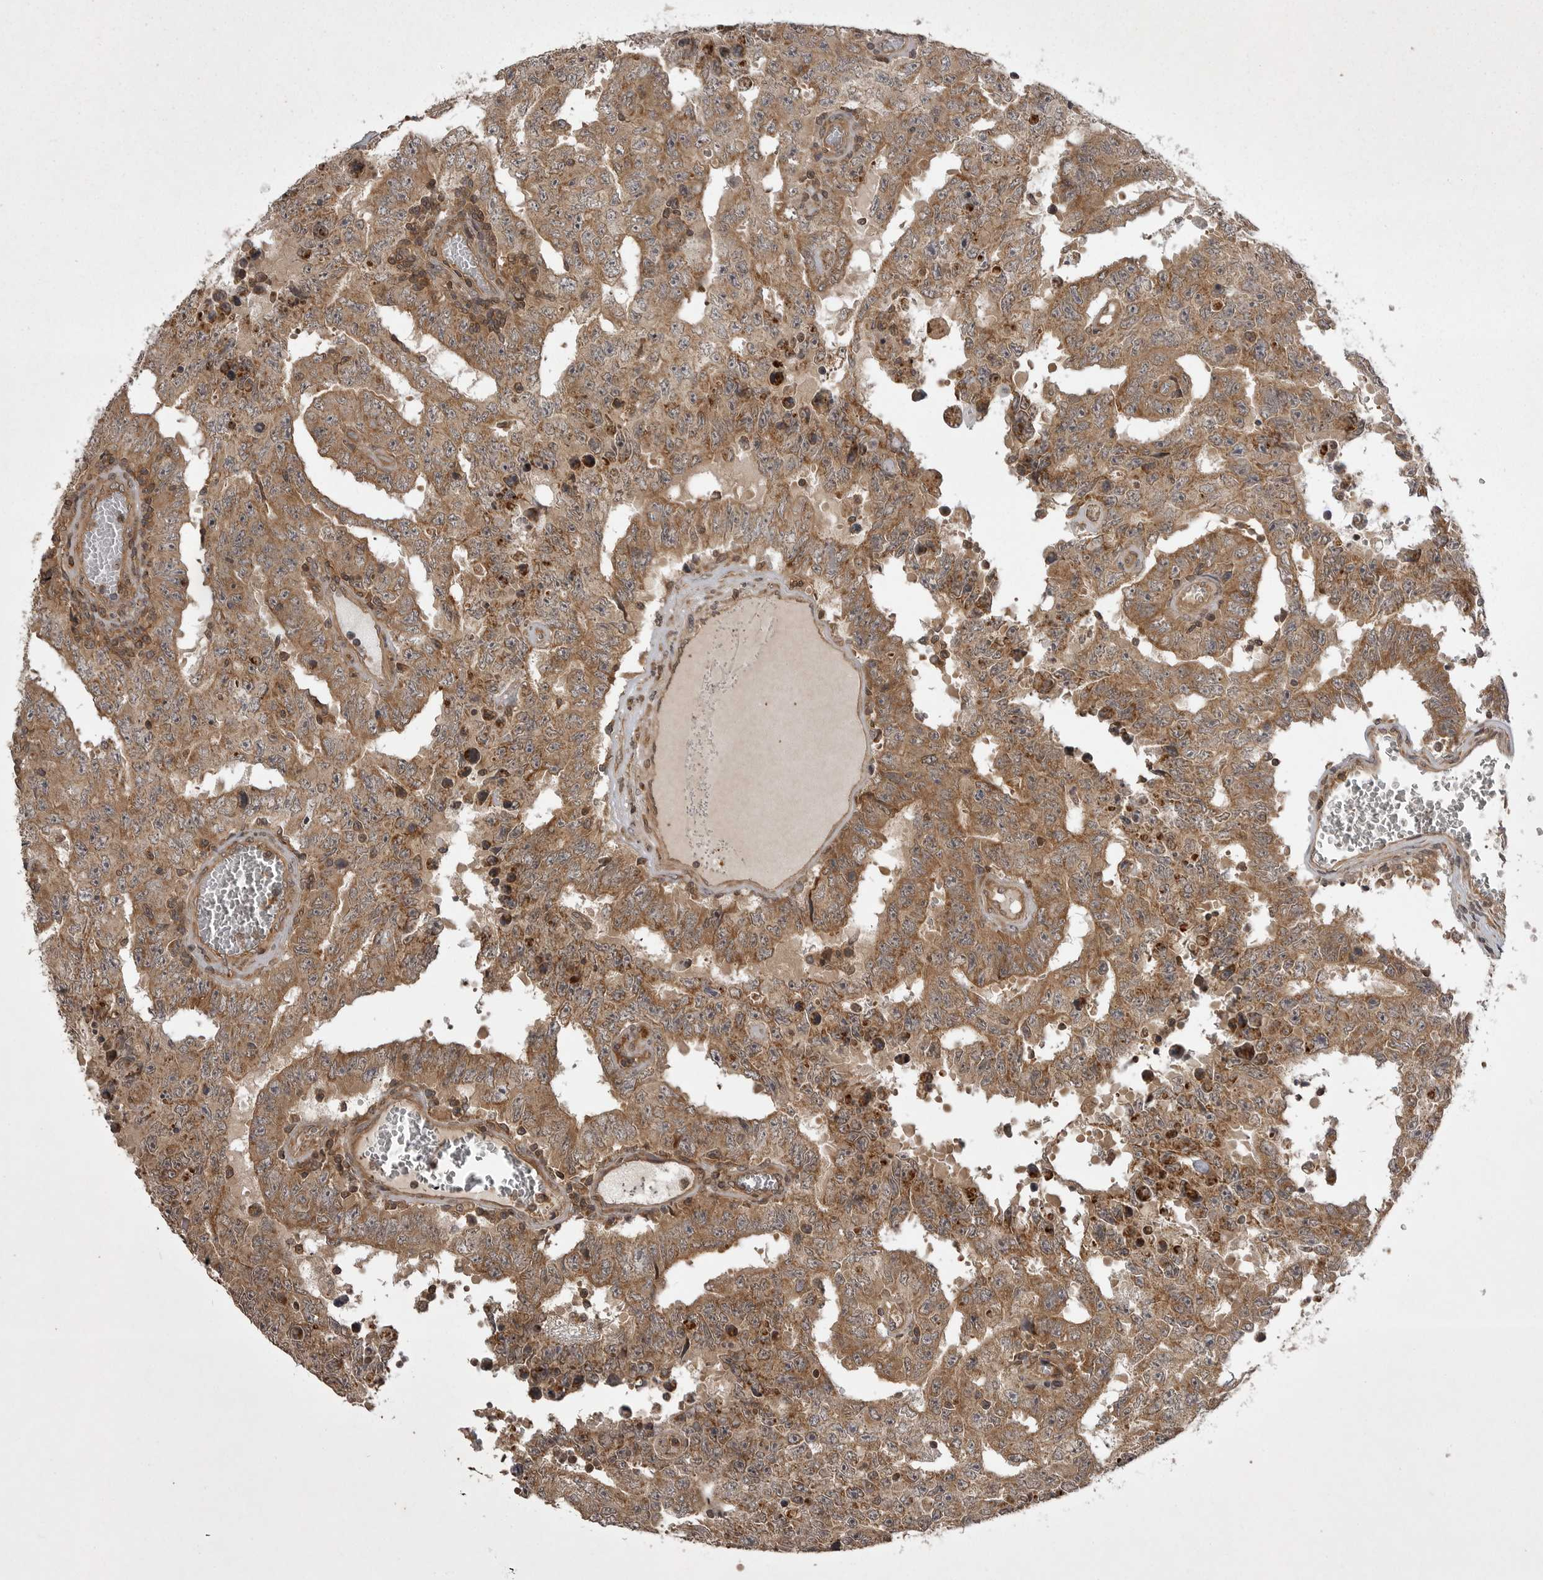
{"staining": {"intensity": "moderate", "quantity": ">75%", "location": "cytoplasmic/membranous"}, "tissue": "testis cancer", "cell_type": "Tumor cells", "image_type": "cancer", "snomed": [{"axis": "morphology", "description": "Carcinoma, Embryonal, NOS"}, {"axis": "topography", "description": "Testis"}], "caption": "This is a photomicrograph of immunohistochemistry staining of testis cancer (embryonal carcinoma), which shows moderate expression in the cytoplasmic/membranous of tumor cells.", "gene": "STK24", "patient": {"sex": "male", "age": 26}}